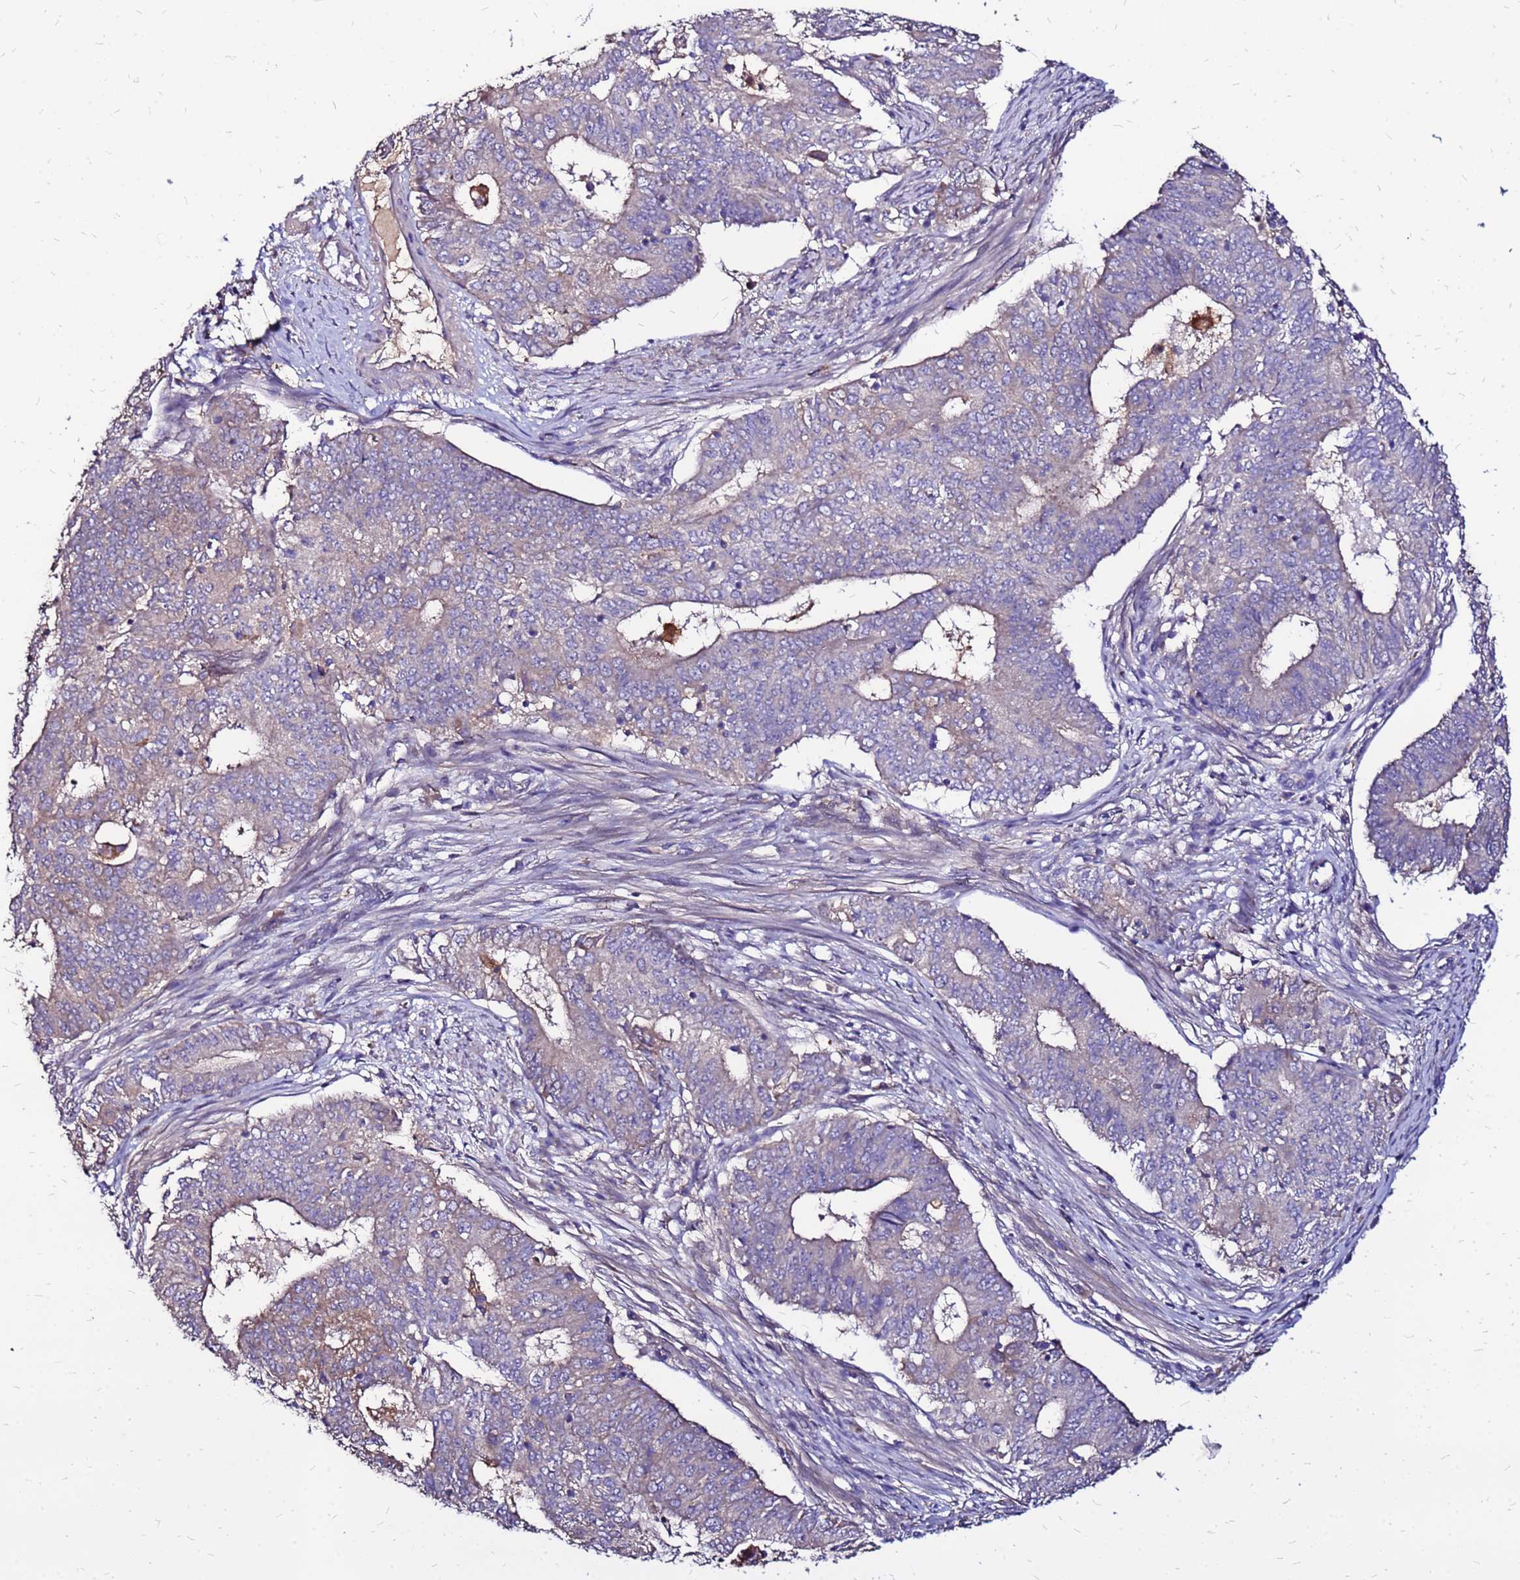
{"staining": {"intensity": "weak", "quantity": "<25%", "location": "cytoplasmic/membranous"}, "tissue": "endometrial cancer", "cell_type": "Tumor cells", "image_type": "cancer", "snomed": [{"axis": "morphology", "description": "Adenocarcinoma, NOS"}, {"axis": "topography", "description": "Endometrium"}], "caption": "Endometrial cancer (adenocarcinoma) was stained to show a protein in brown. There is no significant staining in tumor cells. Brightfield microscopy of immunohistochemistry (IHC) stained with DAB (brown) and hematoxylin (blue), captured at high magnification.", "gene": "ARHGEF5", "patient": {"sex": "female", "age": 62}}